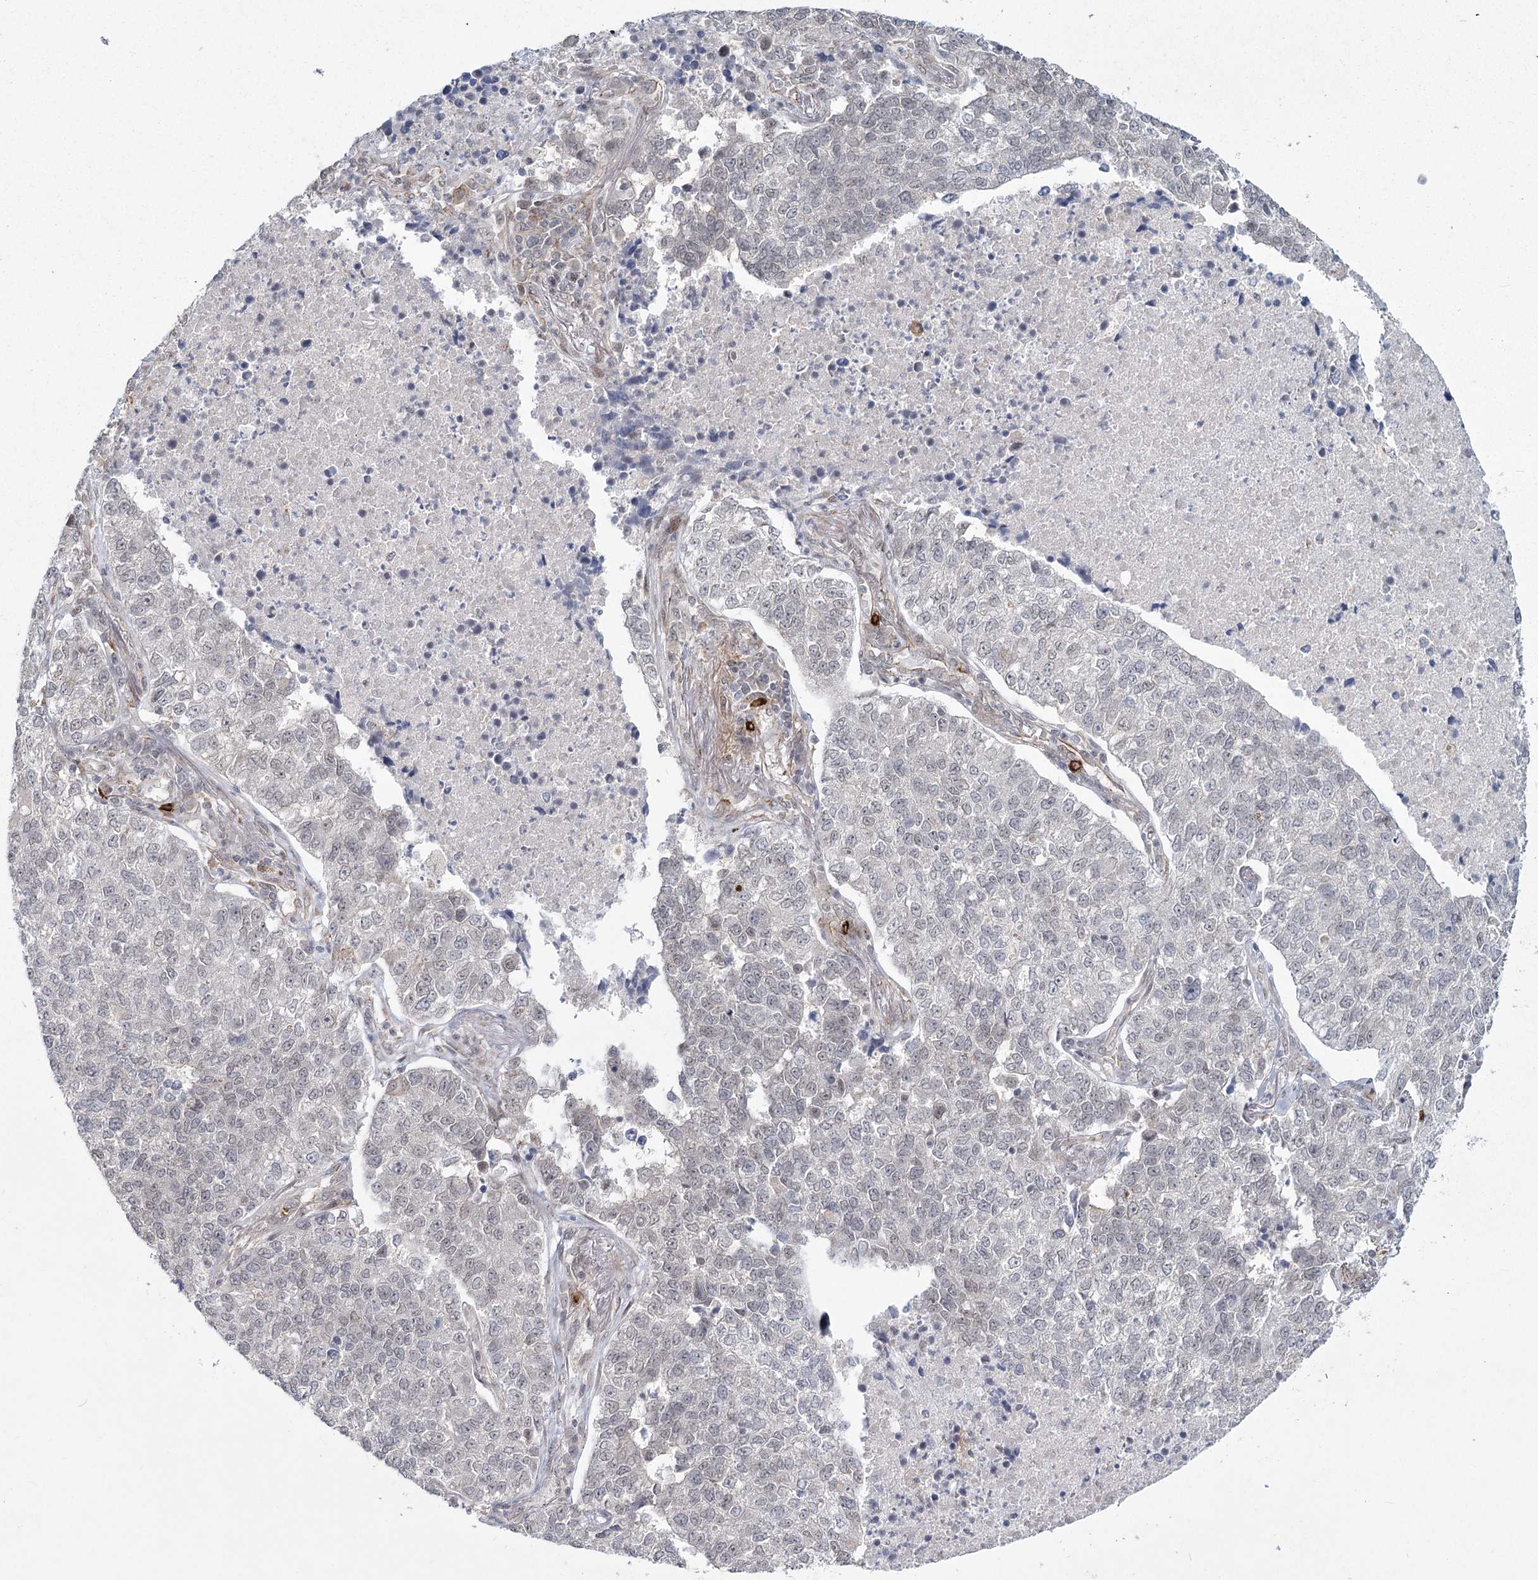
{"staining": {"intensity": "negative", "quantity": "none", "location": "none"}, "tissue": "lung cancer", "cell_type": "Tumor cells", "image_type": "cancer", "snomed": [{"axis": "morphology", "description": "Adenocarcinoma, NOS"}, {"axis": "topography", "description": "Lung"}], "caption": "Human adenocarcinoma (lung) stained for a protein using immunohistochemistry reveals no staining in tumor cells.", "gene": "AP2M1", "patient": {"sex": "male", "age": 49}}